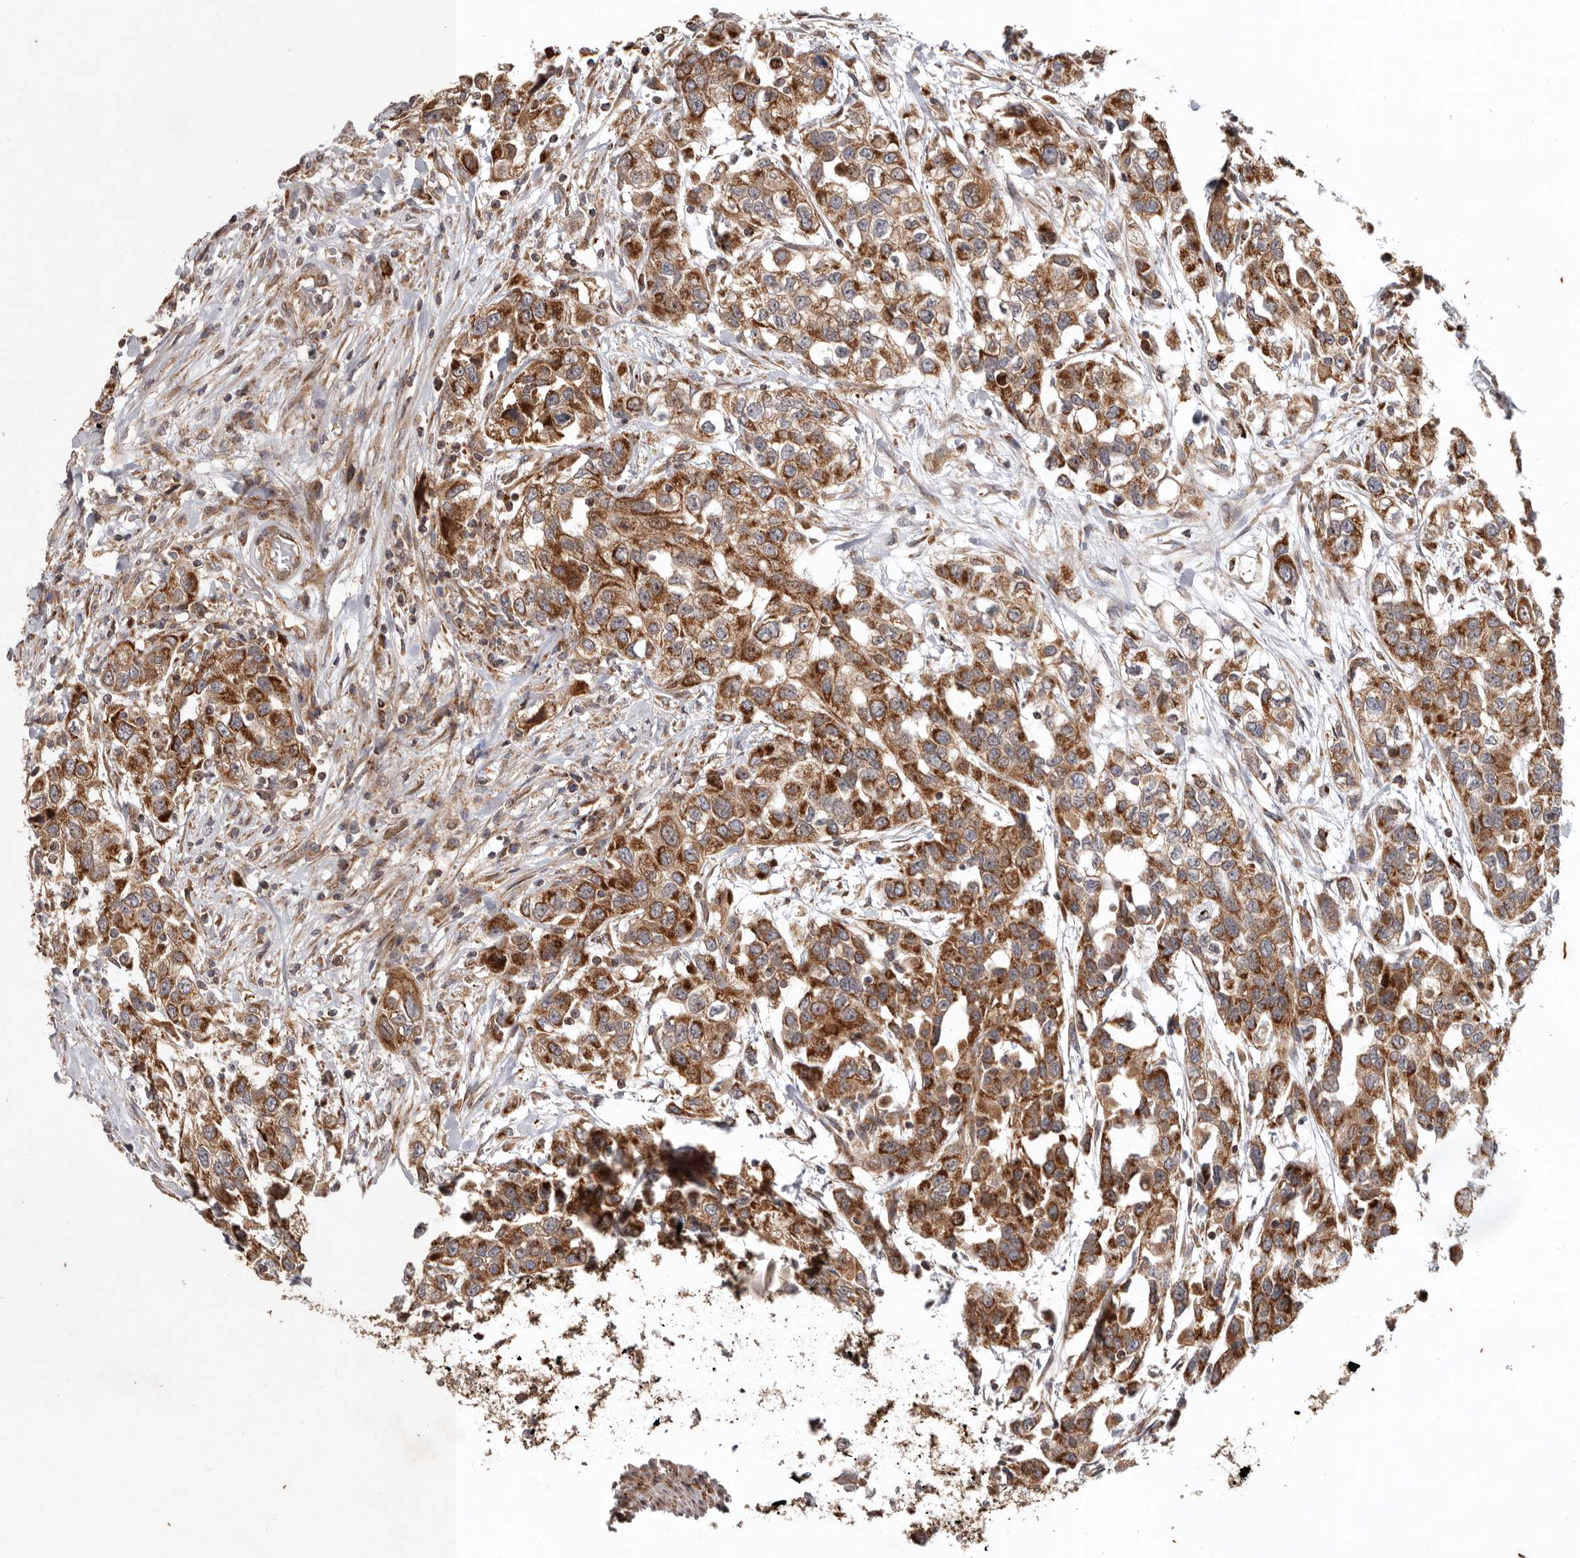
{"staining": {"intensity": "strong", "quantity": ">75%", "location": "cytoplasmic/membranous"}, "tissue": "urothelial cancer", "cell_type": "Tumor cells", "image_type": "cancer", "snomed": [{"axis": "morphology", "description": "Urothelial carcinoma, High grade"}, {"axis": "topography", "description": "Urinary bladder"}], "caption": "A high-resolution micrograph shows immunohistochemistry staining of urothelial cancer, which displays strong cytoplasmic/membranous staining in about >75% of tumor cells.", "gene": "MRPS10", "patient": {"sex": "female", "age": 80}}